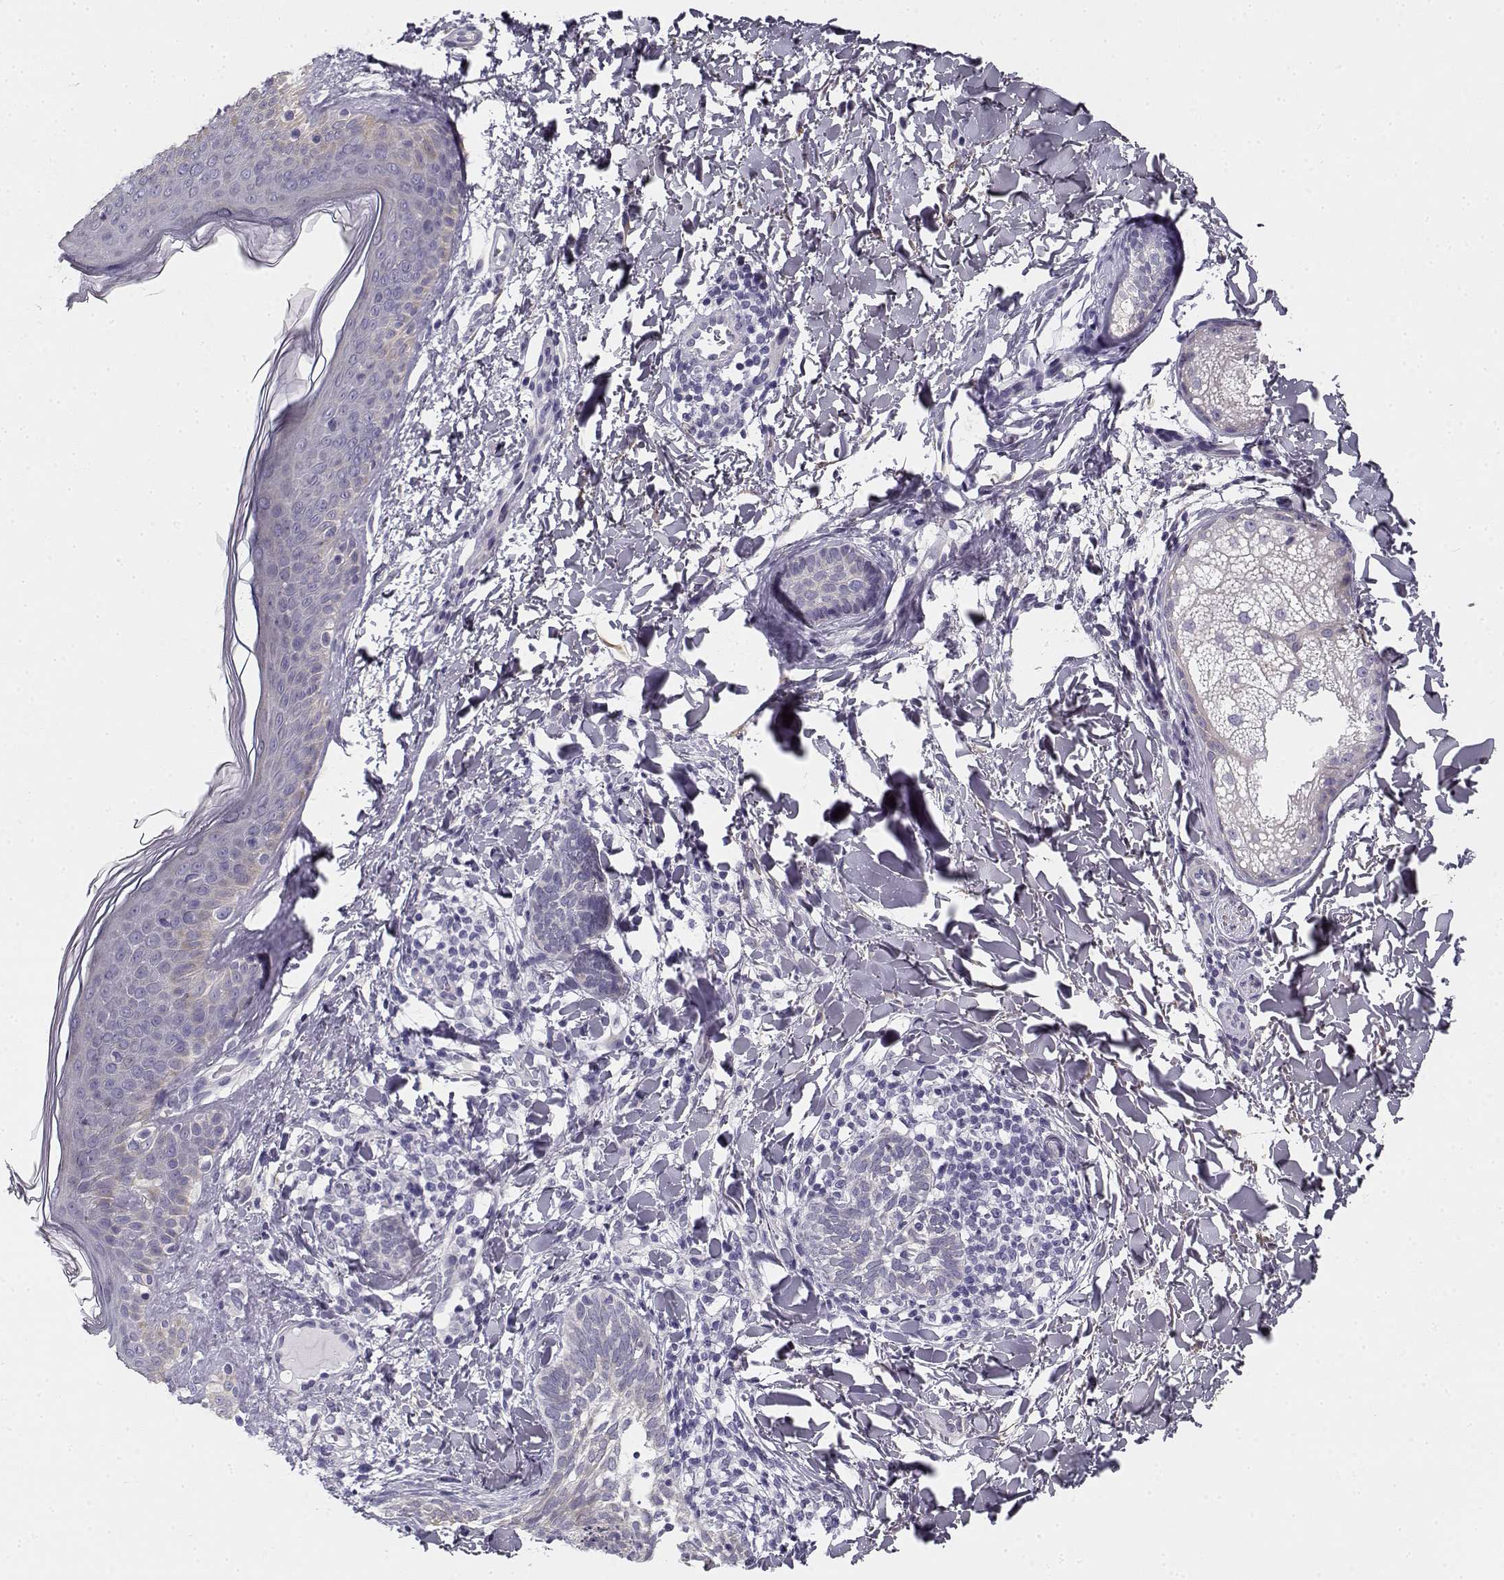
{"staining": {"intensity": "negative", "quantity": "none", "location": "none"}, "tissue": "skin cancer", "cell_type": "Tumor cells", "image_type": "cancer", "snomed": [{"axis": "morphology", "description": "Normal tissue, NOS"}, {"axis": "morphology", "description": "Basal cell carcinoma"}, {"axis": "topography", "description": "Skin"}], "caption": "IHC image of skin basal cell carcinoma stained for a protein (brown), which reveals no staining in tumor cells.", "gene": "CREB3L3", "patient": {"sex": "male", "age": 46}}